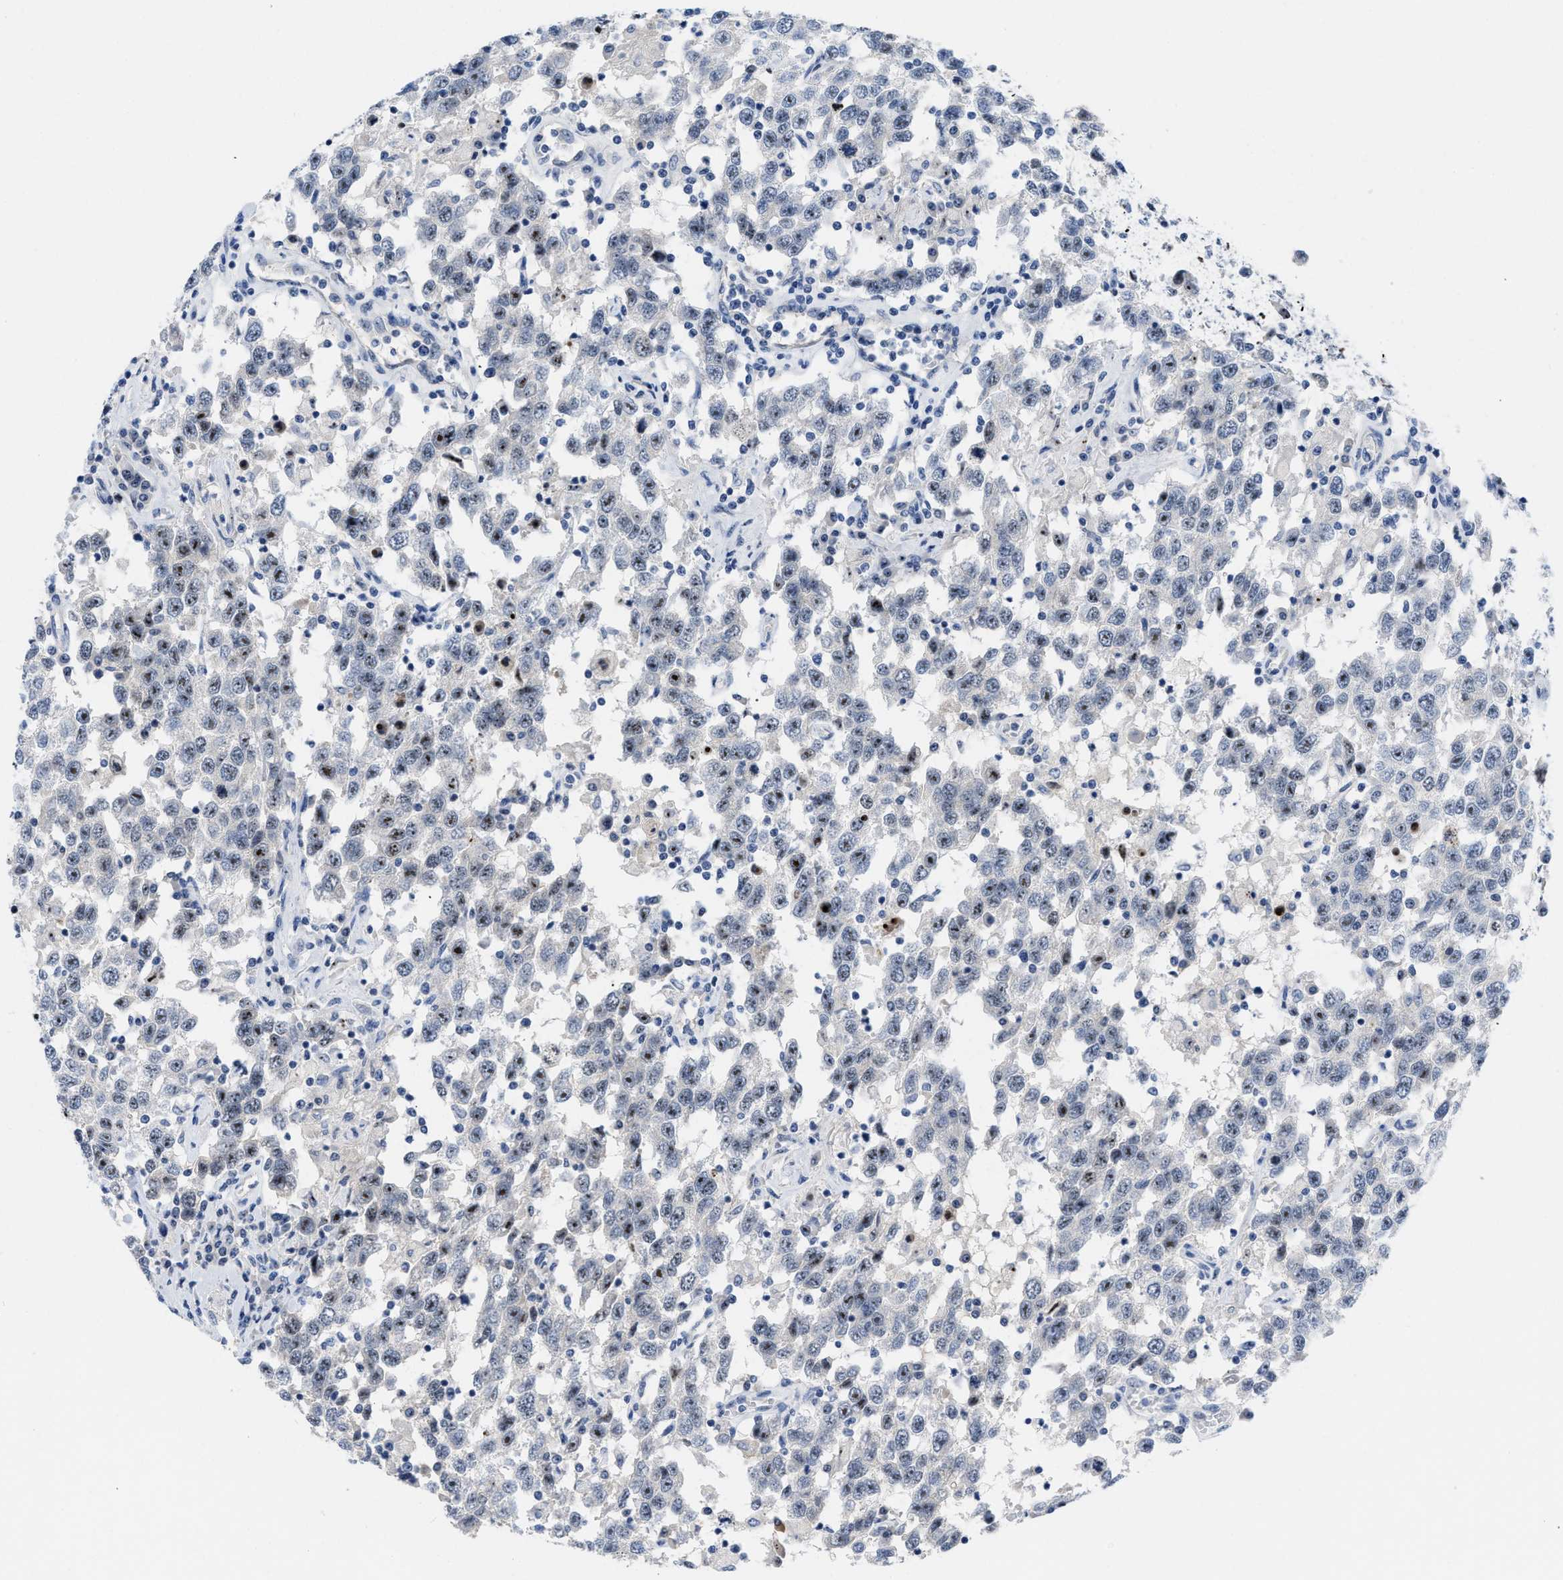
{"staining": {"intensity": "moderate", "quantity": "25%-75%", "location": "nuclear"}, "tissue": "testis cancer", "cell_type": "Tumor cells", "image_type": "cancer", "snomed": [{"axis": "morphology", "description": "Seminoma, NOS"}, {"axis": "topography", "description": "Testis"}], "caption": "Testis cancer (seminoma) stained with immunohistochemistry demonstrates moderate nuclear expression in about 25%-75% of tumor cells.", "gene": "NOP58", "patient": {"sex": "male", "age": 41}}